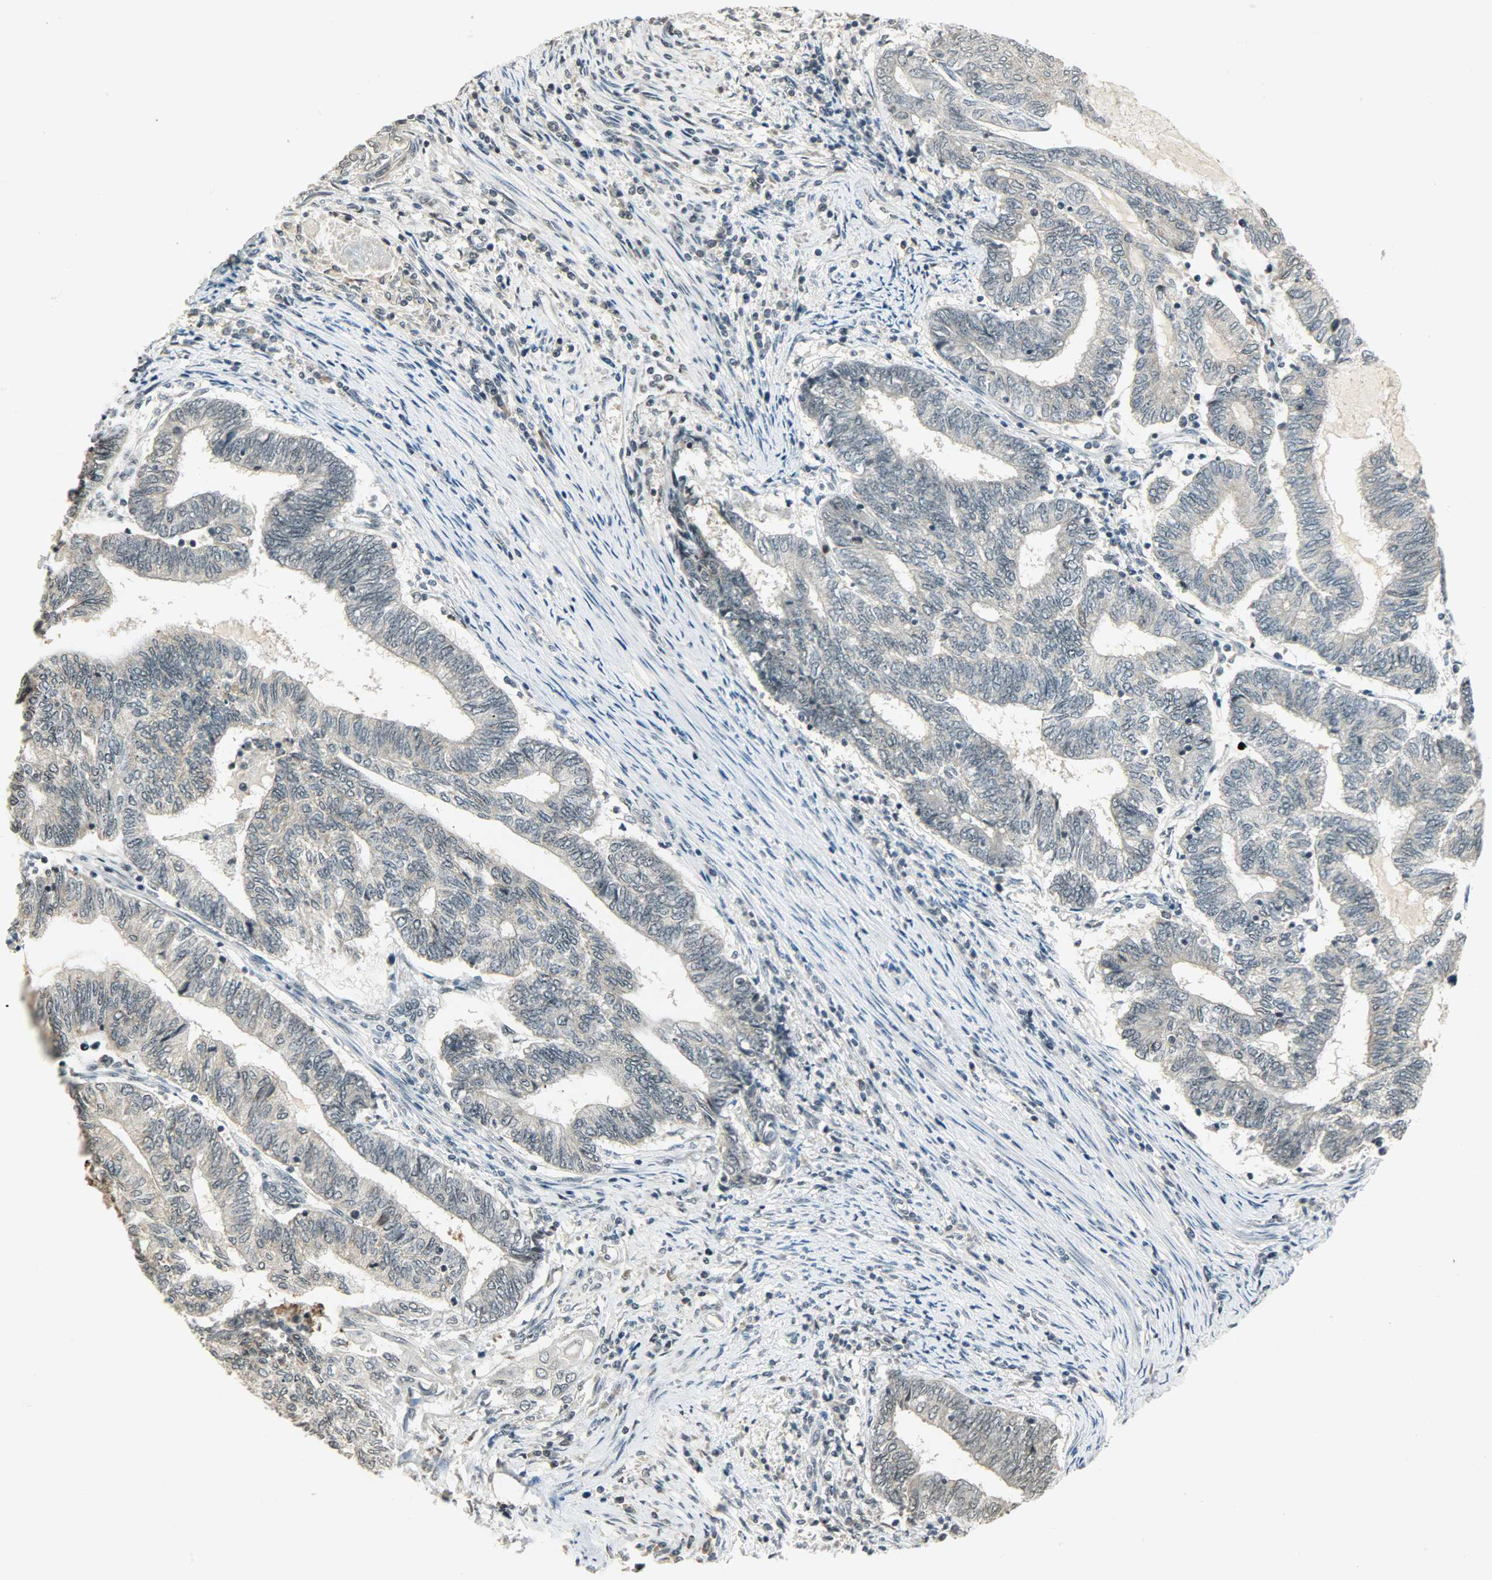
{"staining": {"intensity": "negative", "quantity": "none", "location": "none"}, "tissue": "endometrial cancer", "cell_type": "Tumor cells", "image_type": "cancer", "snomed": [{"axis": "morphology", "description": "Adenocarcinoma, NOS"}, {"axis": "topography", "description": "Uterus"}, {"axis": "topography", "description": "Endometrium"}], "caption": "Protein analysis of endometrial adenocarcinoma reveals no significant positivity in tumor cells. (IHC, brightfield microscopy, high magnification).", "gene": "SMARCA5", "patient": {"sex": "female", "age": 70}}